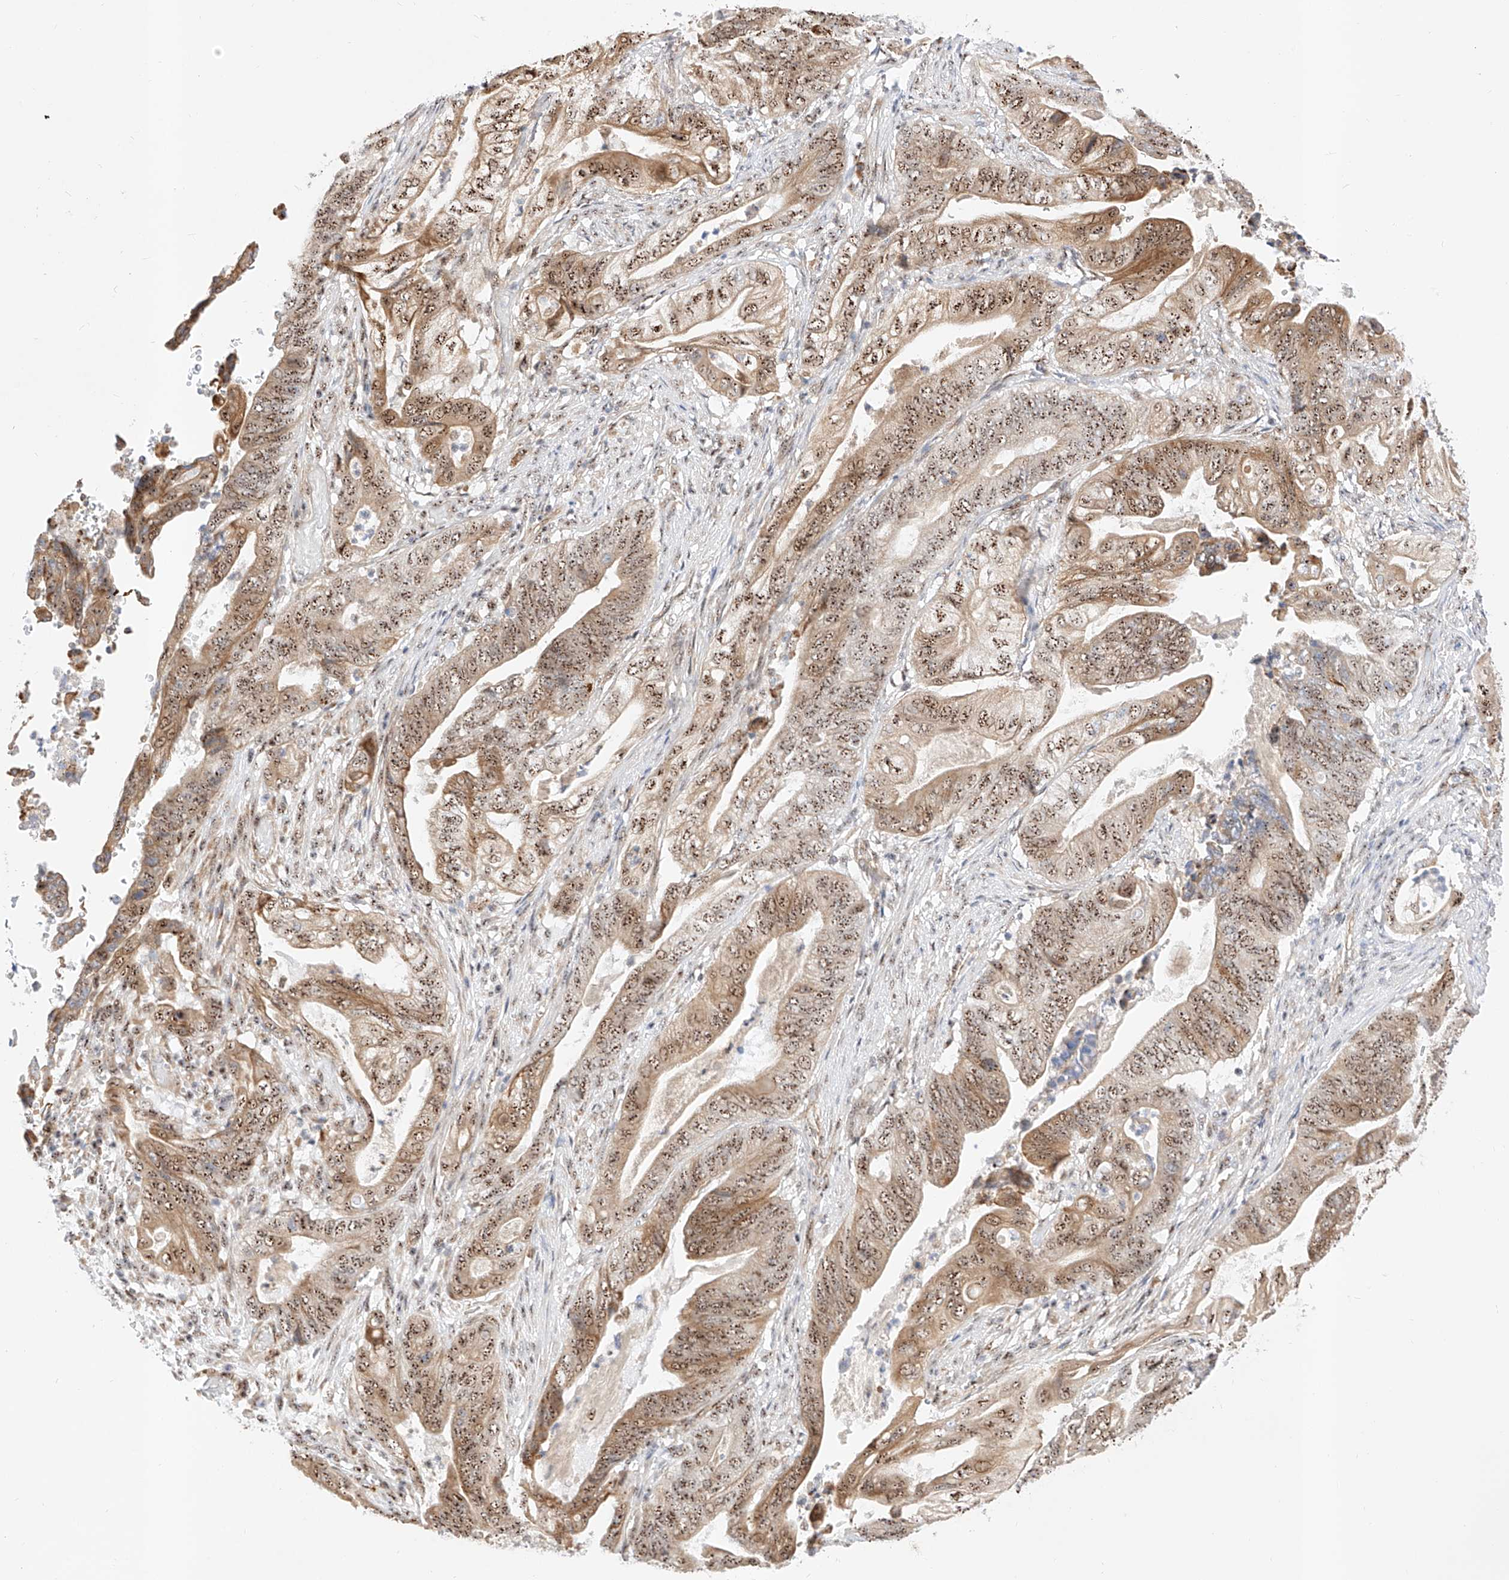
{"staining": {"intensity": "moderate", "quantity": ">75%", "location": "cytoplasmic/membranous,nuclear"}, "tissue": "stomach cancer", "cell_type": "Tumor cells", "image_type": "cancer", "snomed": [{"axis": "morphology", "description": "Adenocarcinoma, NOS"}, {"axis": "topography", "description": "Stomach"}], "caption": "Protein analysis of stomach cancer tissue shows moderate cytoplasmic/membranous and nuclear positivity in approximately >75% of tumor cells. (DAB = brown stain, brightfield microscopy at high magnification).", "gene": "ATXN7L2", "patient": {"sex": "female", "age": 73}}